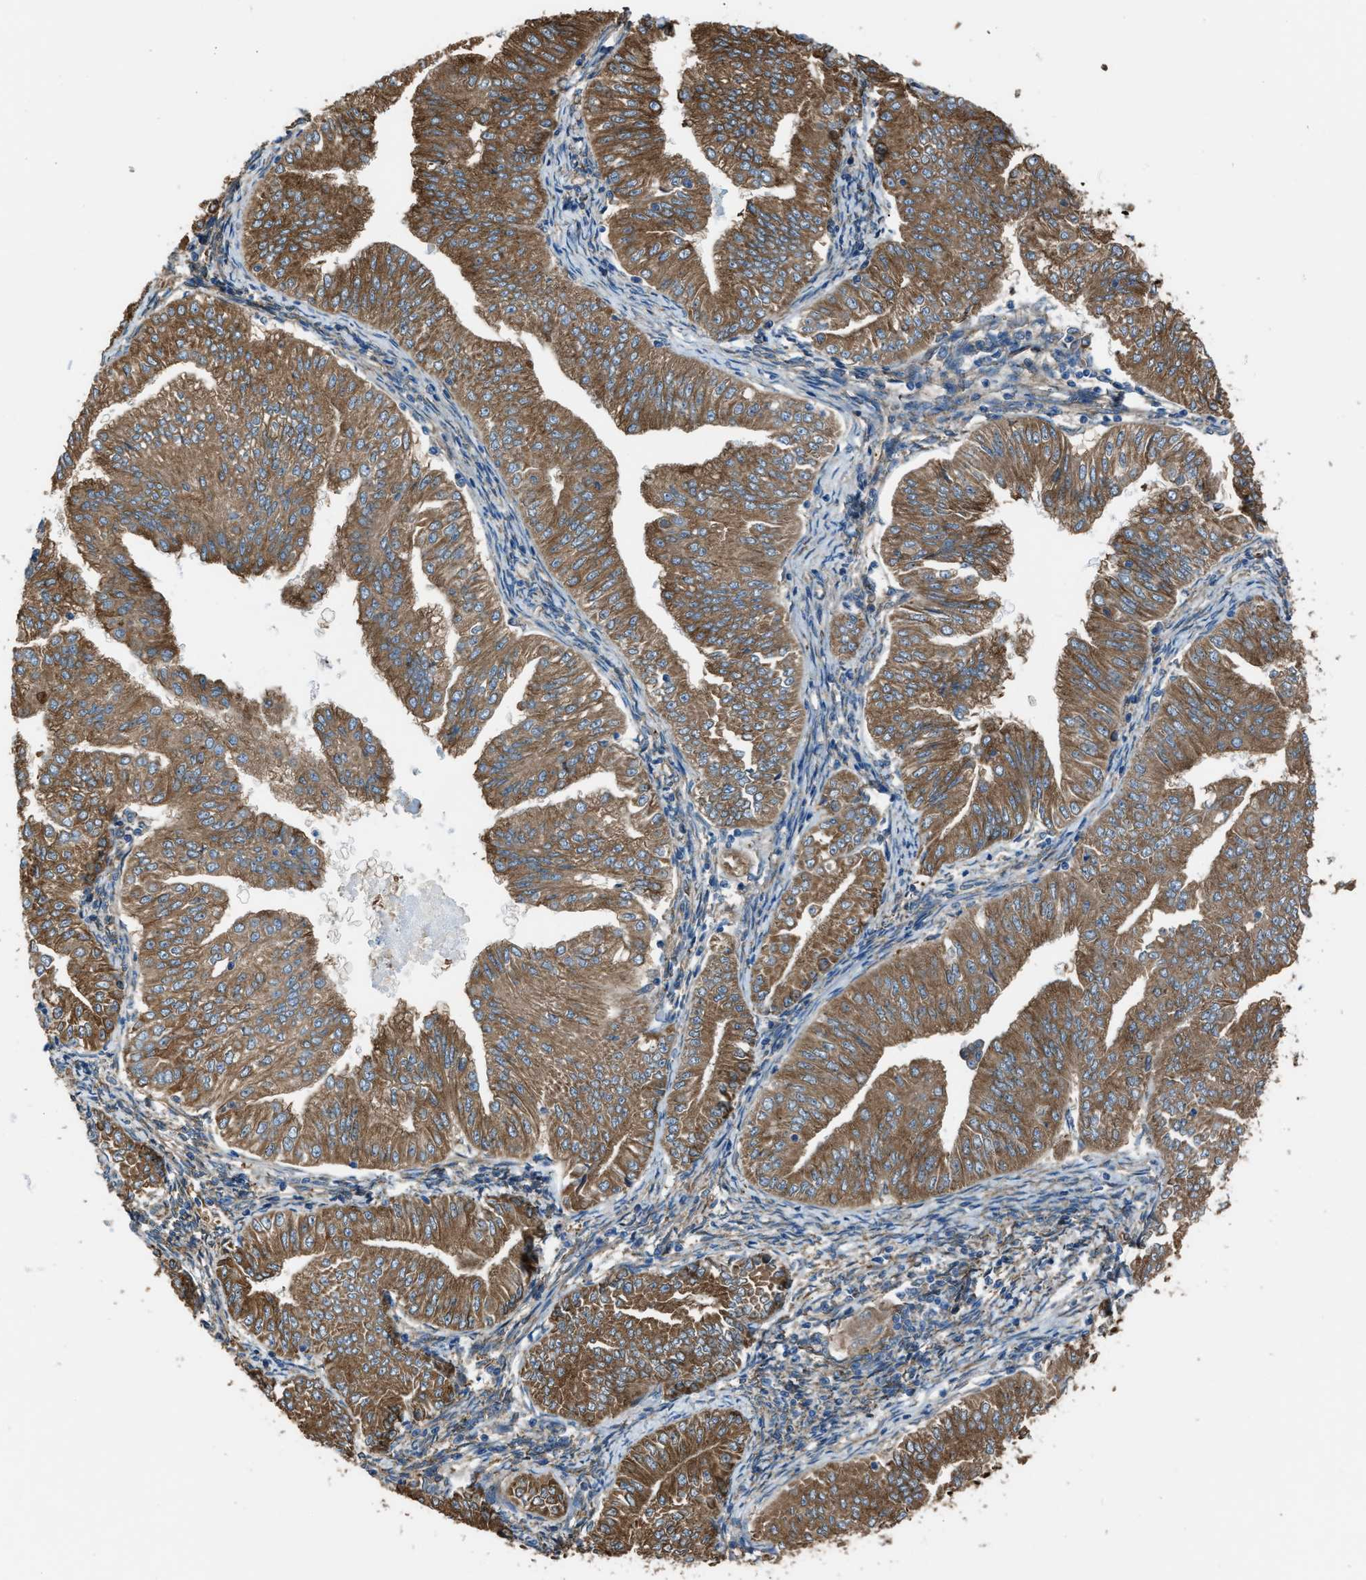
{"staining": {"intensity": "strong", "quantity": ">75%", "location": "cytoplasmic/membranous"}, "tissue": "endometrial cancer", "cell_type": "Tumor cells", "image_type": "cancer", "snomed": [{"axis": "morphology", "description": "Normal tissue, NOS"}, {"axis": "morphology", "description": "Adenocarcinoma, NOS"}, {"axis": "topography", "description": "Endometrium"}], "caption": "Immunohistochemistry of human endometrial cancer shows high levels of strong cytoplasmic/membranous positivity in approximately >75% of tumor cells. The staining was performed using DAB, with brown indicating positive protein expression. Nuclei are stained blue with hematoxylin.", "gene": "TRPC1", "patient": {"sex": "female", "age": 53}}